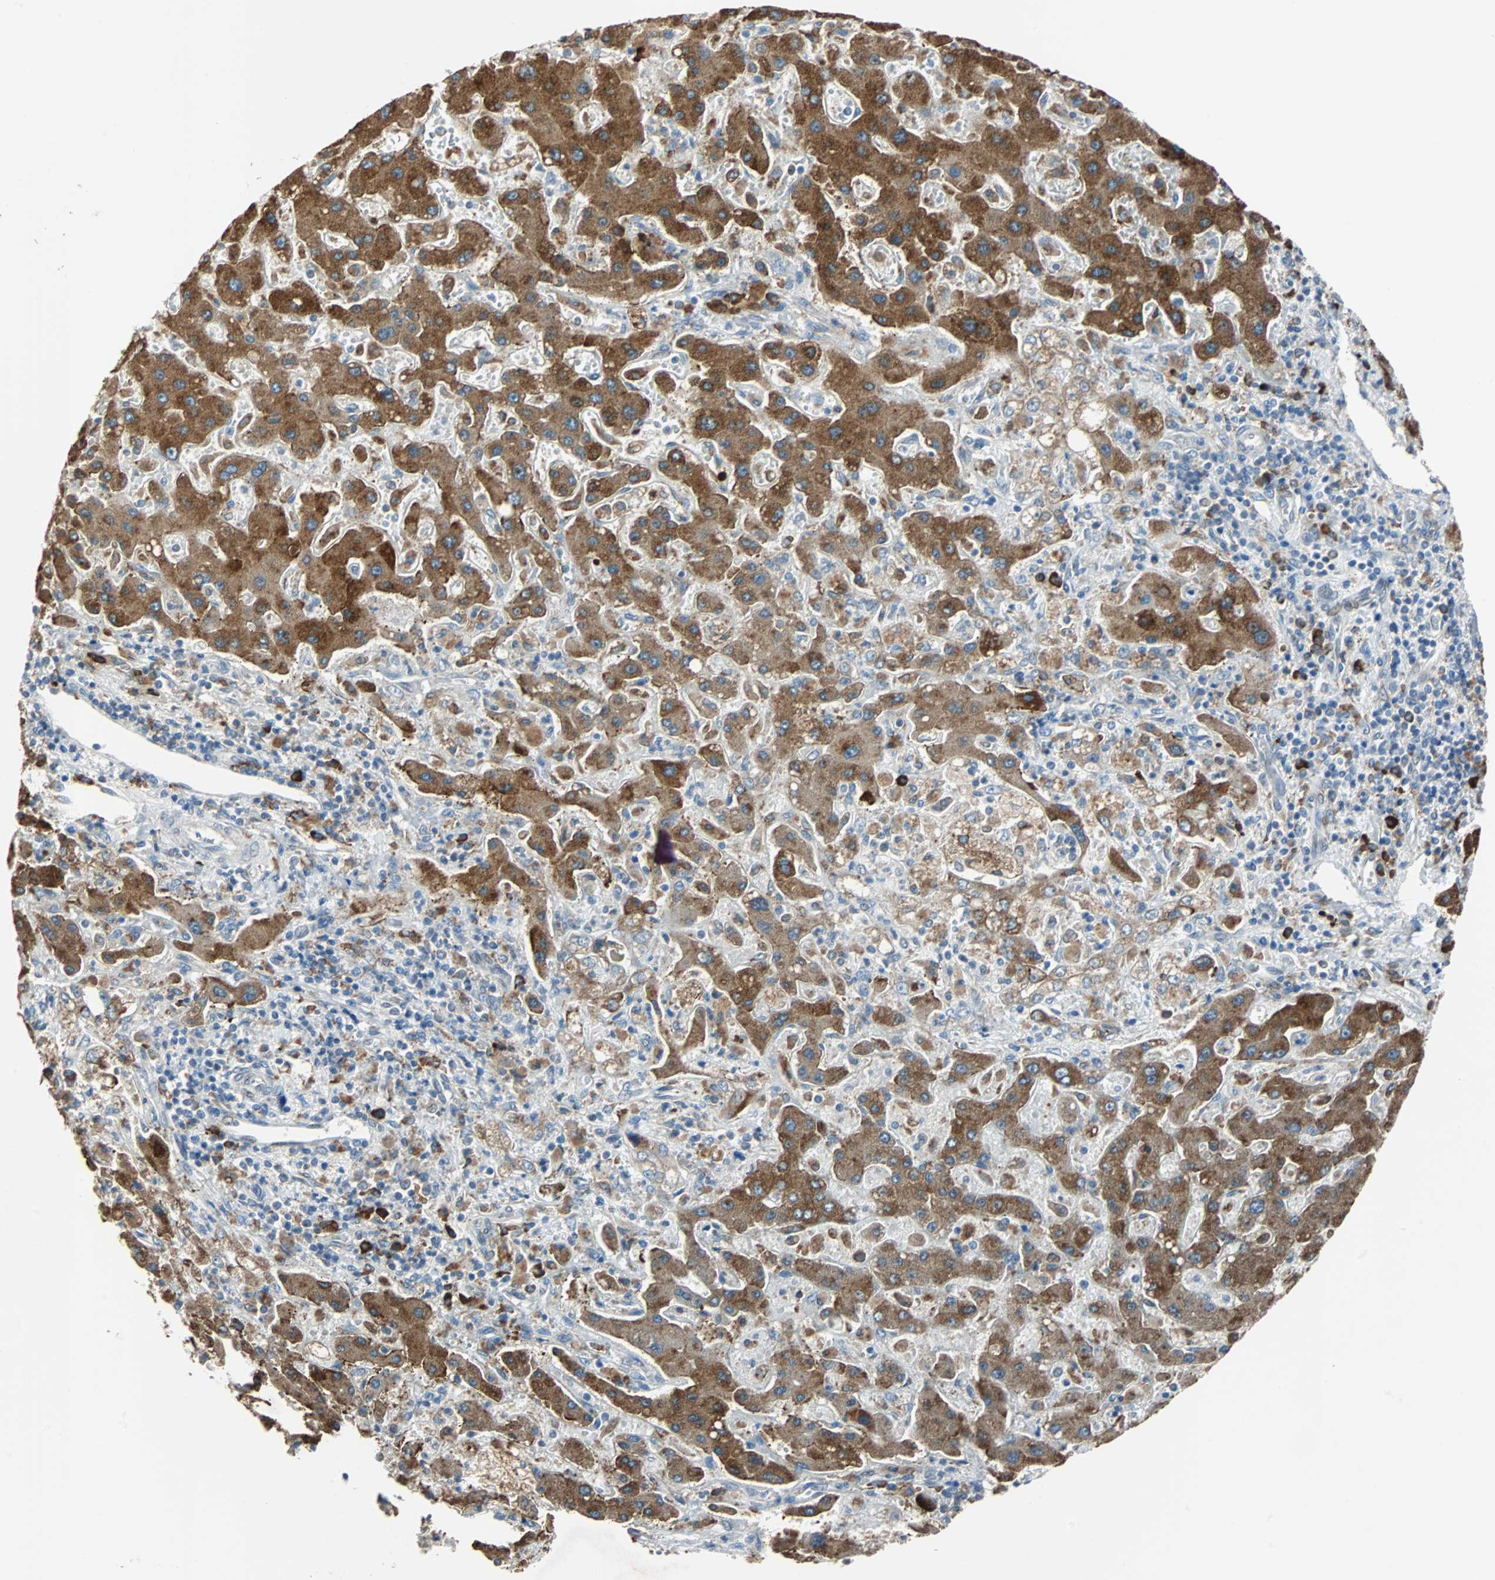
{"staining": {"intensity": "strong", "quantity": ">75%", "location": "cytoplasmic/membranous"}, "tissue": "liver cancer", "cell_type": "Tumor cells", "image_type": "cancer", "snomed": [{"axis": "morphology", "description": "Cholangiocarcinoma"}, {"axis": "topography", "description": "Liver"}], "caption": "Strong cytoplasmic/membranous expression is appreciated in approximately >75% of tumor cells in cholangiocarcinoma (liver).", "gene": "PDIA4", "patient": {"sex": "male", "age": 50}}